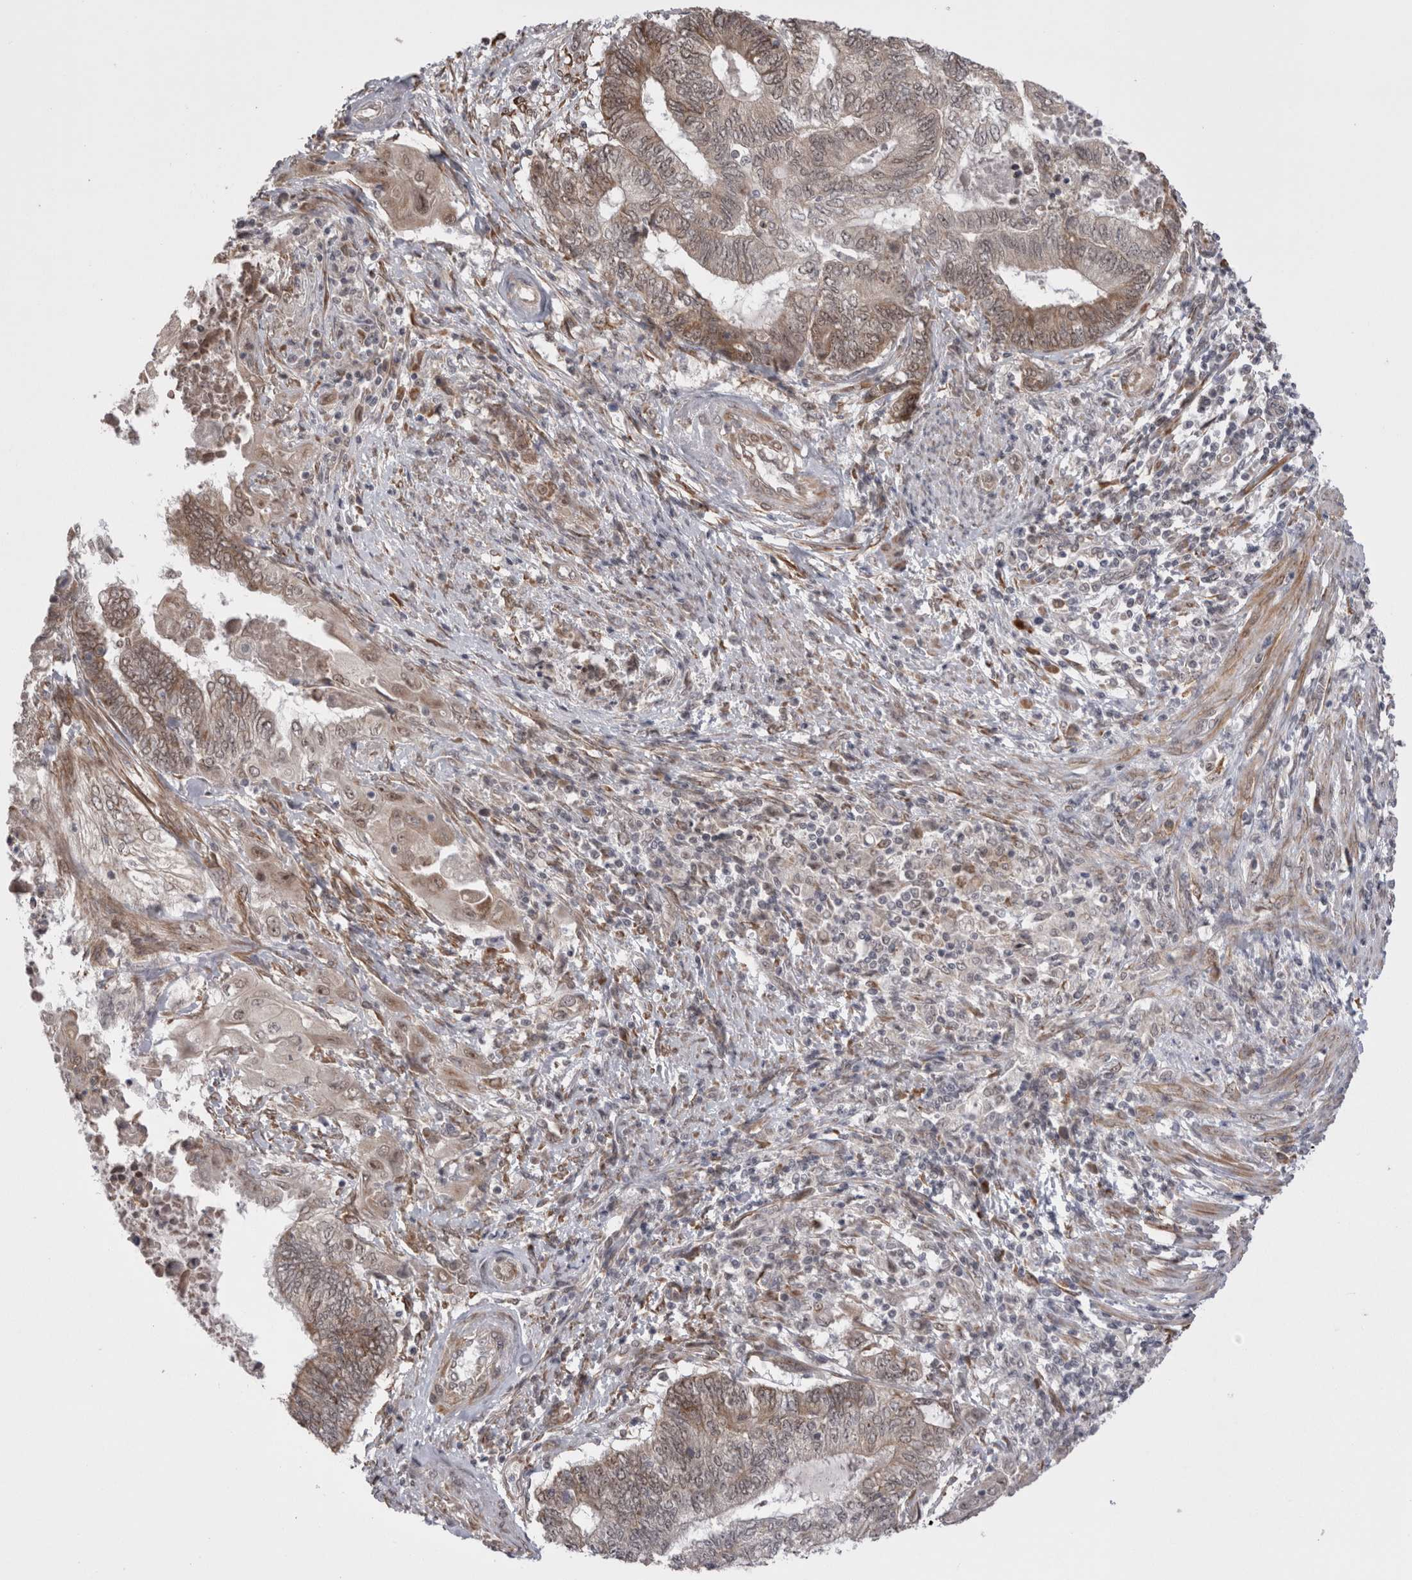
{"staining": {"intensity": "moderate", "quantity": "25%-75%", "location": "cytoplasmic/membranous,nuclear"}, "tissue": "endometrial cancer", "cell_type": "Tumor cells", "image_type": "cancer", "snomed": [{"axis": "morphology", "description": "Adenocarcinoma, NOS"}, {"axis": "topography", "description": "Uterus"}, {"axis": "topography", "description": "Endometrium"}], "caption": "Tumor cells exhibit medium levels of moderate cytoplasmic/membranous and nuclear expression in approximately 25%-75% of cells in human endometrial cancer.", "gene": "EXOSC4", "patient": {"sex": "female", "age": 70}}